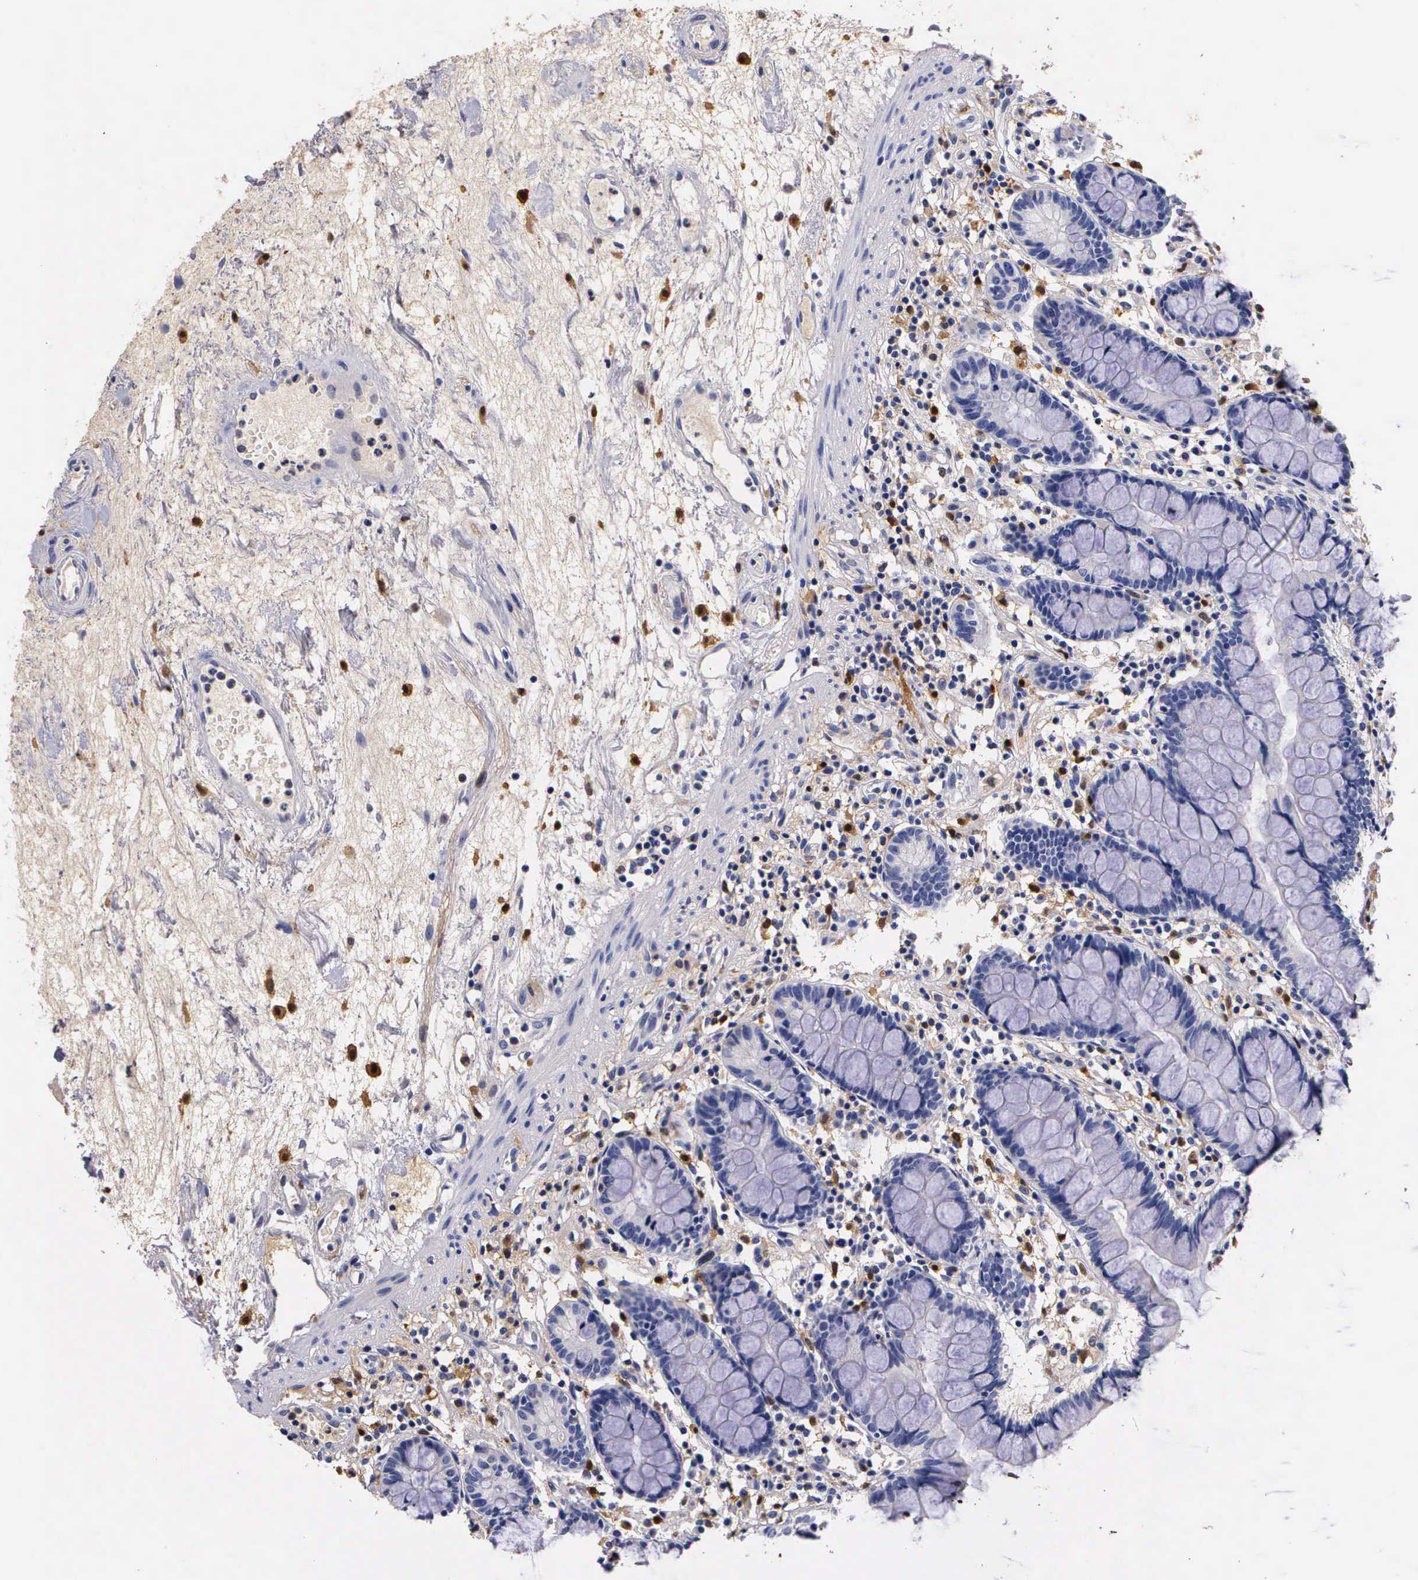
{"staining": {"intensity": "negative", "quantity": "none", "location": "none"}, "tissue": "small intestine", "cell_type": "Glandular cells", "image_type": "normal", "snomed": [{"axis": "morphology", "description": "Normal tissue, NOS"}, {"axis": "topography", "description": "Small intestine"}], "caption": "This is an IHC micrograph of normal small intestine. There is no positivity in glandular cells.", "gene": "RENBP", "patient": {"sex": "female", "age": 51}}